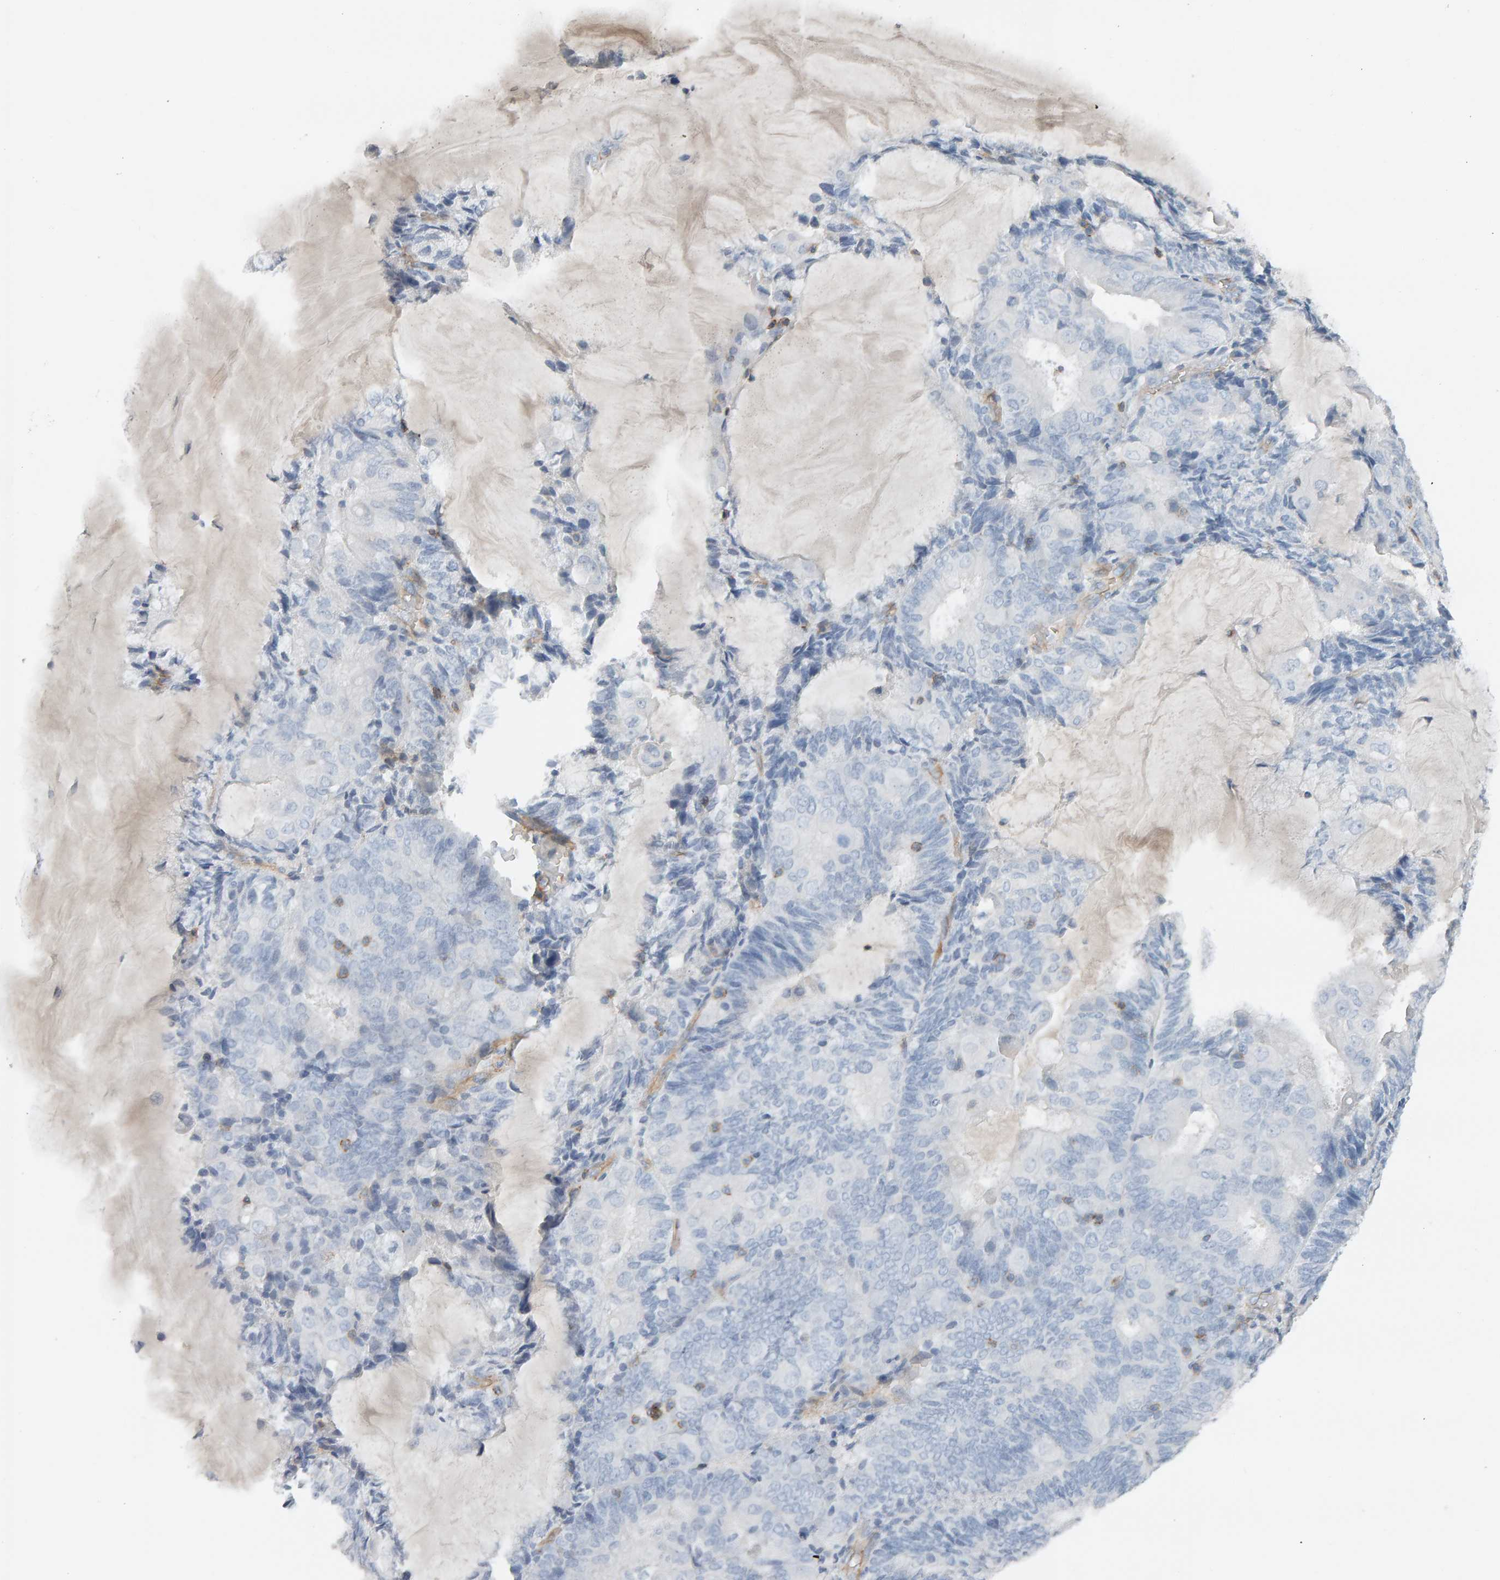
{"staining": {"intensity": "negative", "quantity": "none", "location": "none"}, "tissue": "endometrial cancer", "cell_type": "Tumor cells", "image_type": "cancer", "snomed": [{"axis": "morphology", "description": "Adenocarcinoma, NOS"}, {"axis": "topography", "description": "Endometrium"}], "caption": "Tumor cells are negative for protein expression in human adenocarcinoma (endometrial).", "gene": "FYN", "patient": {"sex": "female", "age": 81}}